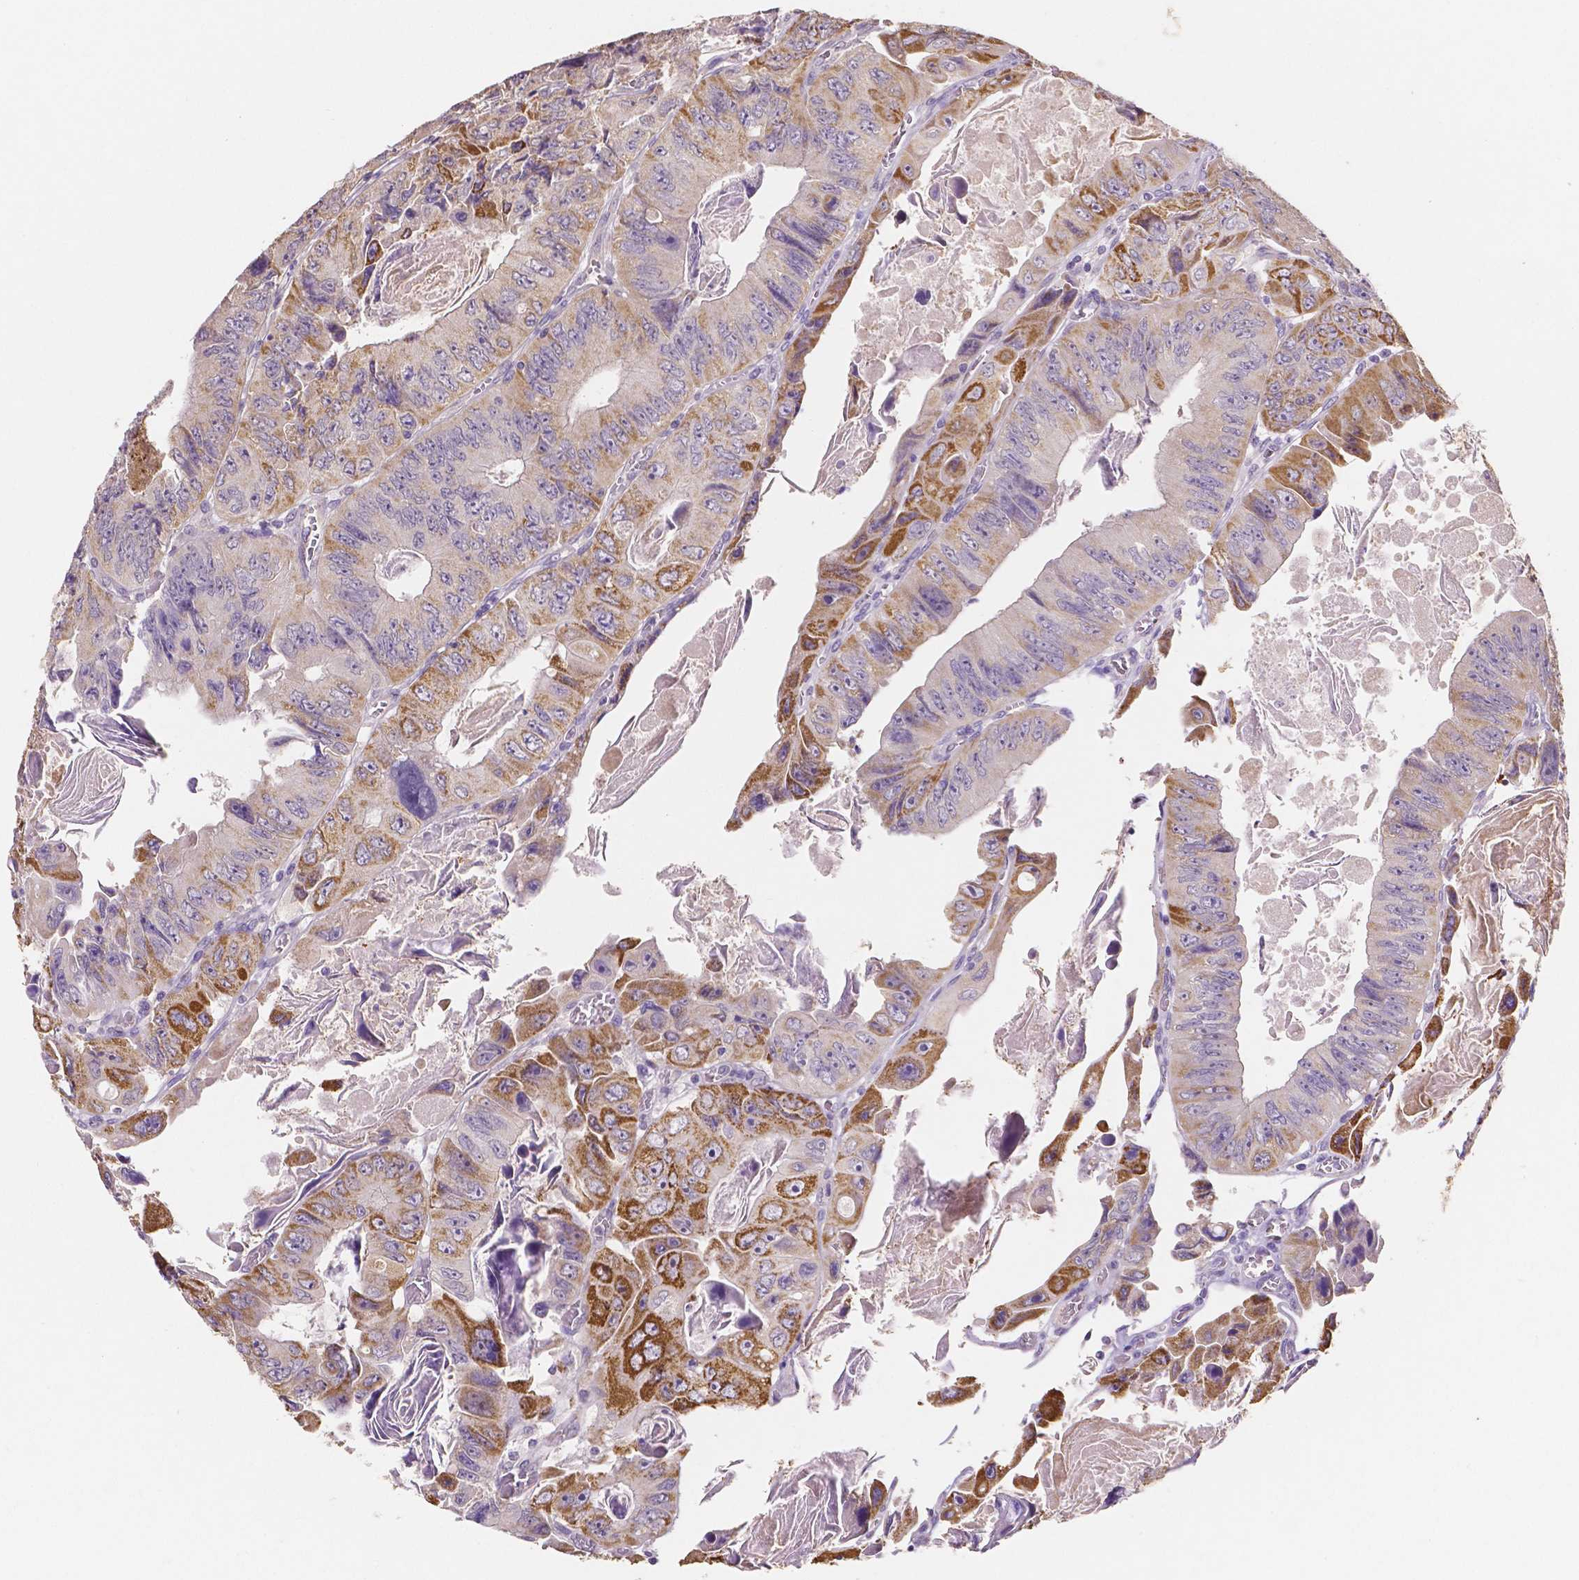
{"staining": {"intensity": "moderate", "quantity": "<25%", "location": "cytoplasmic/membranous"}, "tissue": "colorectal cancer", "cell_type": "Tumor cells", "image_type": "cancer", "snomed": [{"axis": "morphology", "description": "Adenocarcinoma, NOS"}, {"axis": "topography", "description": "Colon"}], "caption": "Colorectal adenocarcinoma tissue shows moderate cytoplasmic/membranous staining in approximately <25% of tumor cells, visualized by immunohistochemistry.", "gene": "ELAVL2", "patient": {"sex": "female", "age": 84}}